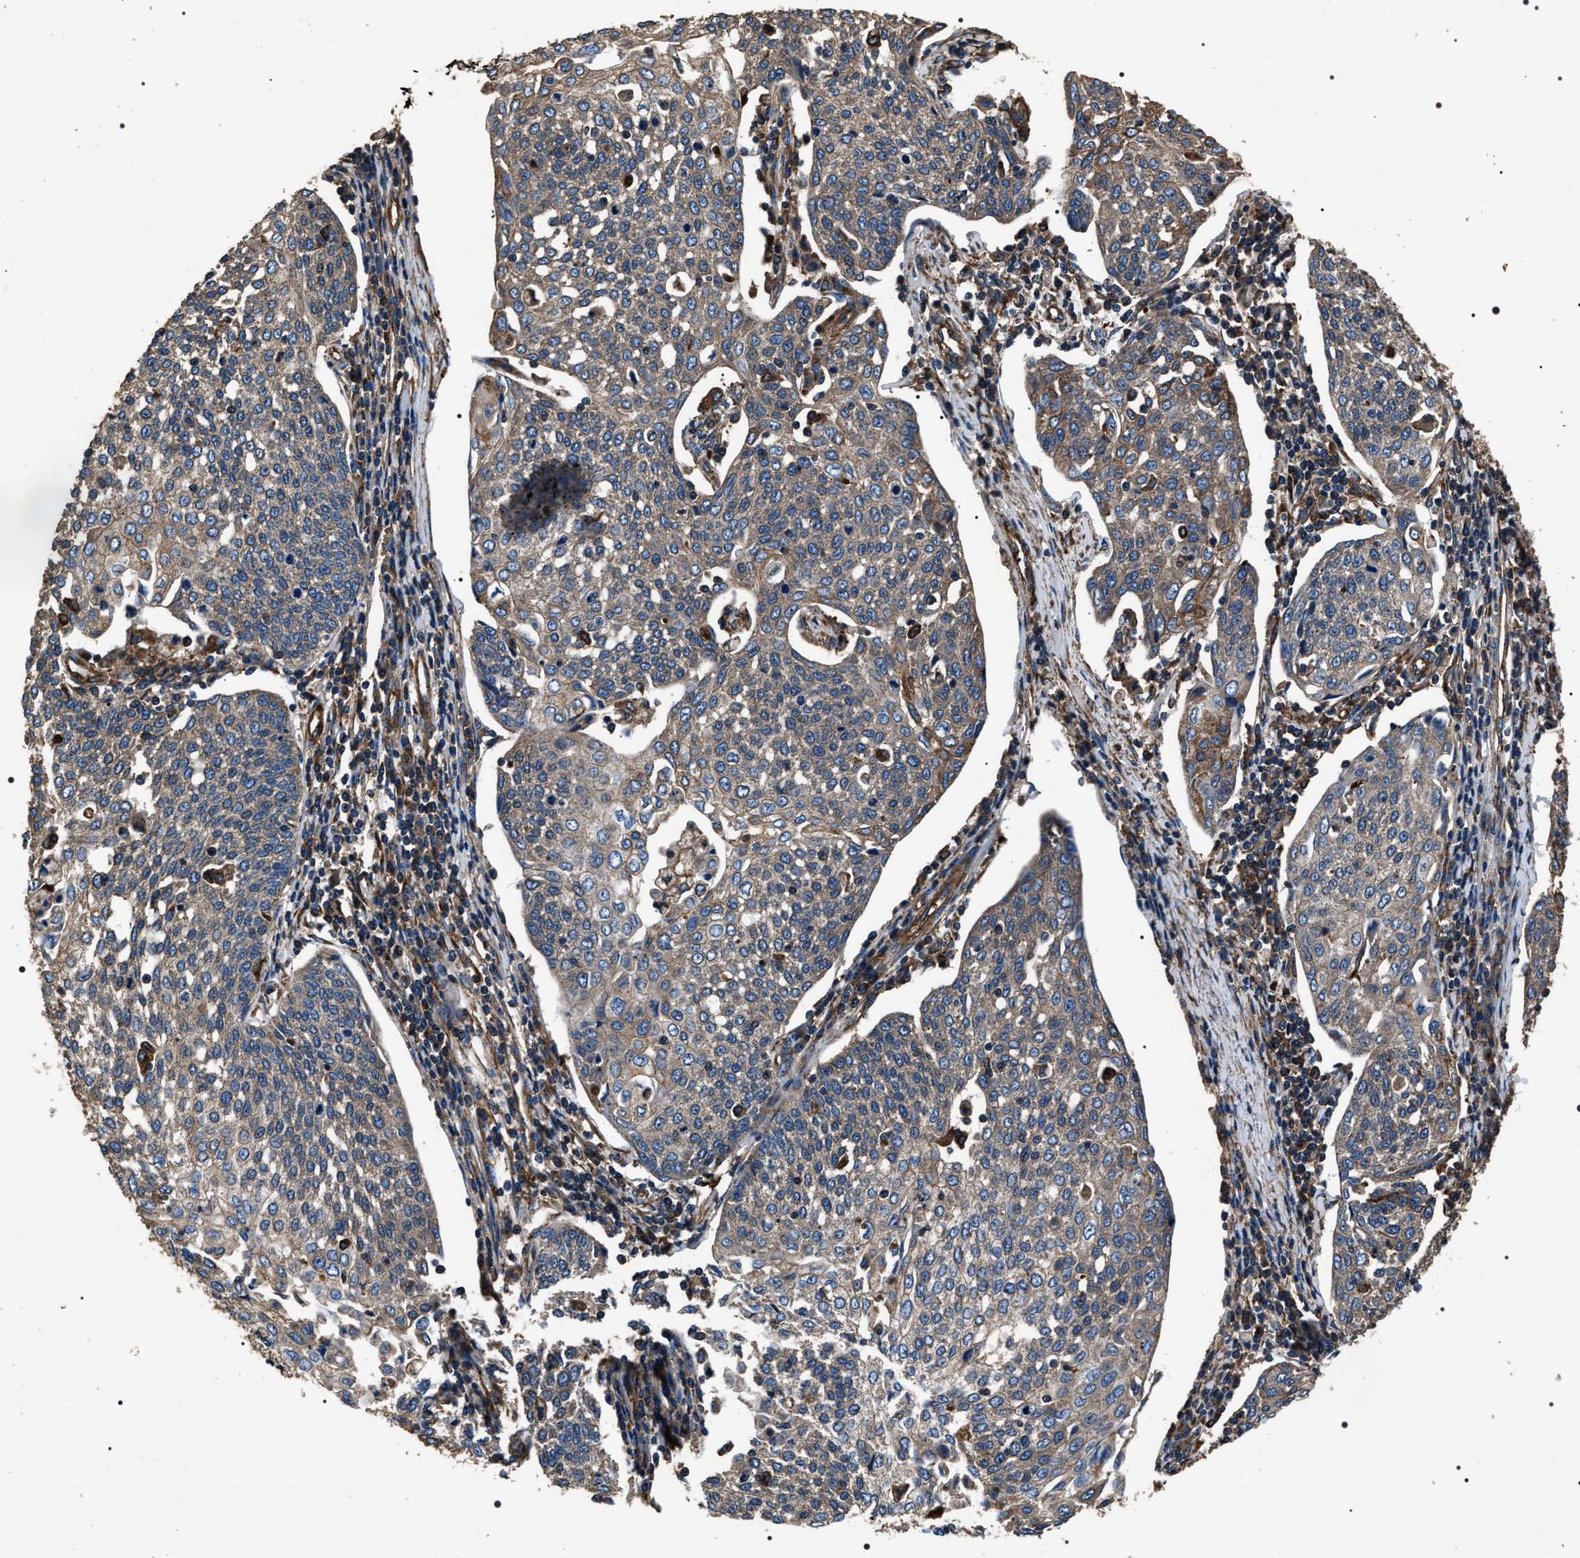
{"staining": {"intensity": "weak", "quantity": ">75%", "location": "cytoplasmic/membranous"}, "tissue": "cervical cancer", "cell_type": "Tumor cells", "image_type": "cancer", "snomed": [{"axis": "morphology", "description": "Squamous cell carcinoma, NOS"}, {"axis": "topography", "description": "Cervix"}], "caption": "IHC photomicrograph of cervical cancer (squamous cell carcinoma) stained for a protein (brown), which exhibits low levels of weak cytoplasmic/membranous positivity in about >75% of tumor cells.", "gene": "HSCB", "patient": {"sex": "female", "age": 34}}